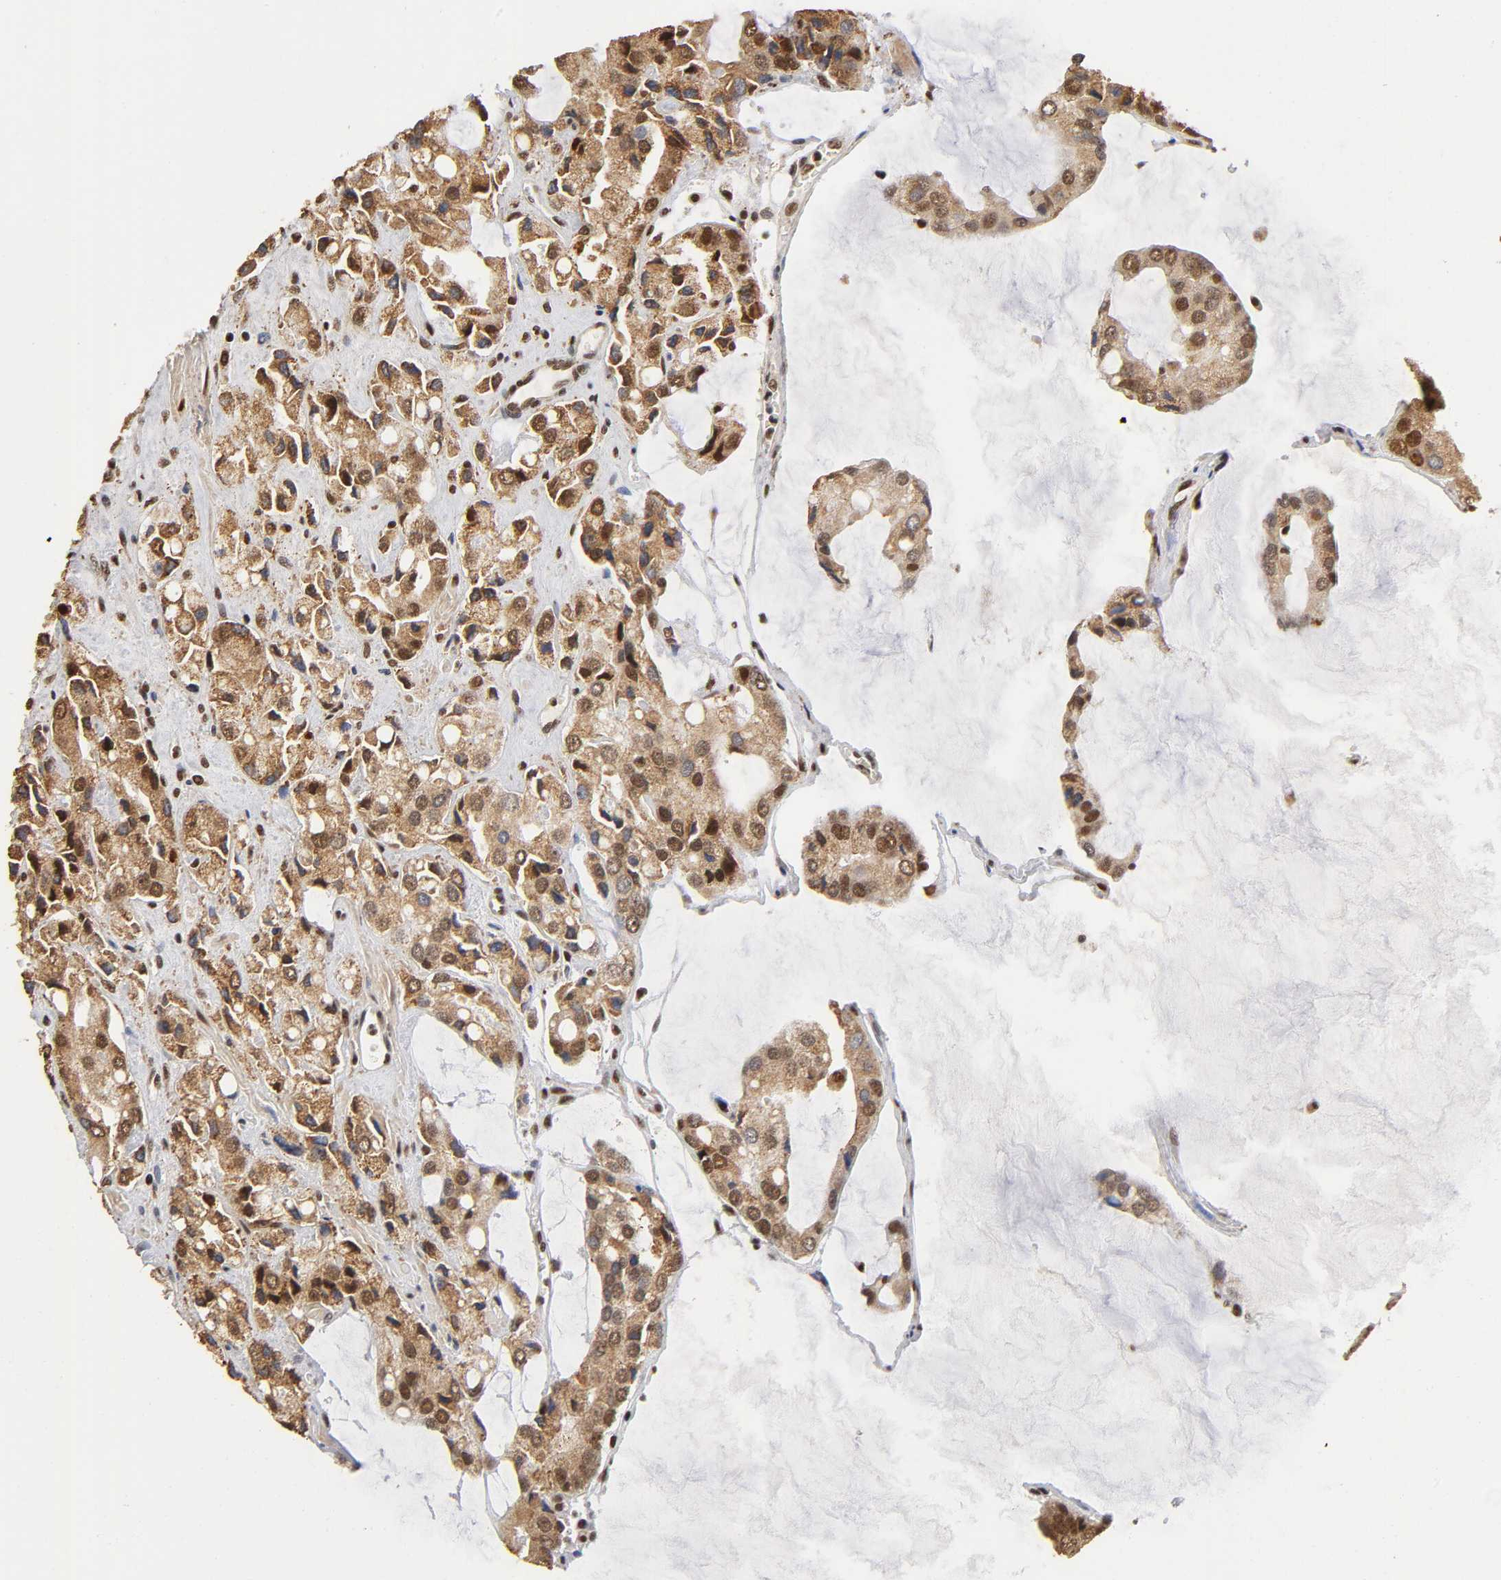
{"staining": {"intensity": "strong", "quantity": ">75%", "location": "cytoplasmic/membranous,nuclear"}, "tissue": "prostate cancer", "cell_type": "Tumor cells", "image_type": "cancer", "snomed": [{"axis": "morphology", "description": "Adenocarcinoma, High grade"}, {"axis": "topography", "description": "Prostate"}], "caption": "Immunohistochemical staining of prostate cancer (high-grade adenocarcinoma) displays high levels of strong cytoplasmic/membranous and nuclear expression in about >75% of tumor cells.", "gene": "RNF122", "patient": {"sex": "male", "age": 67}}